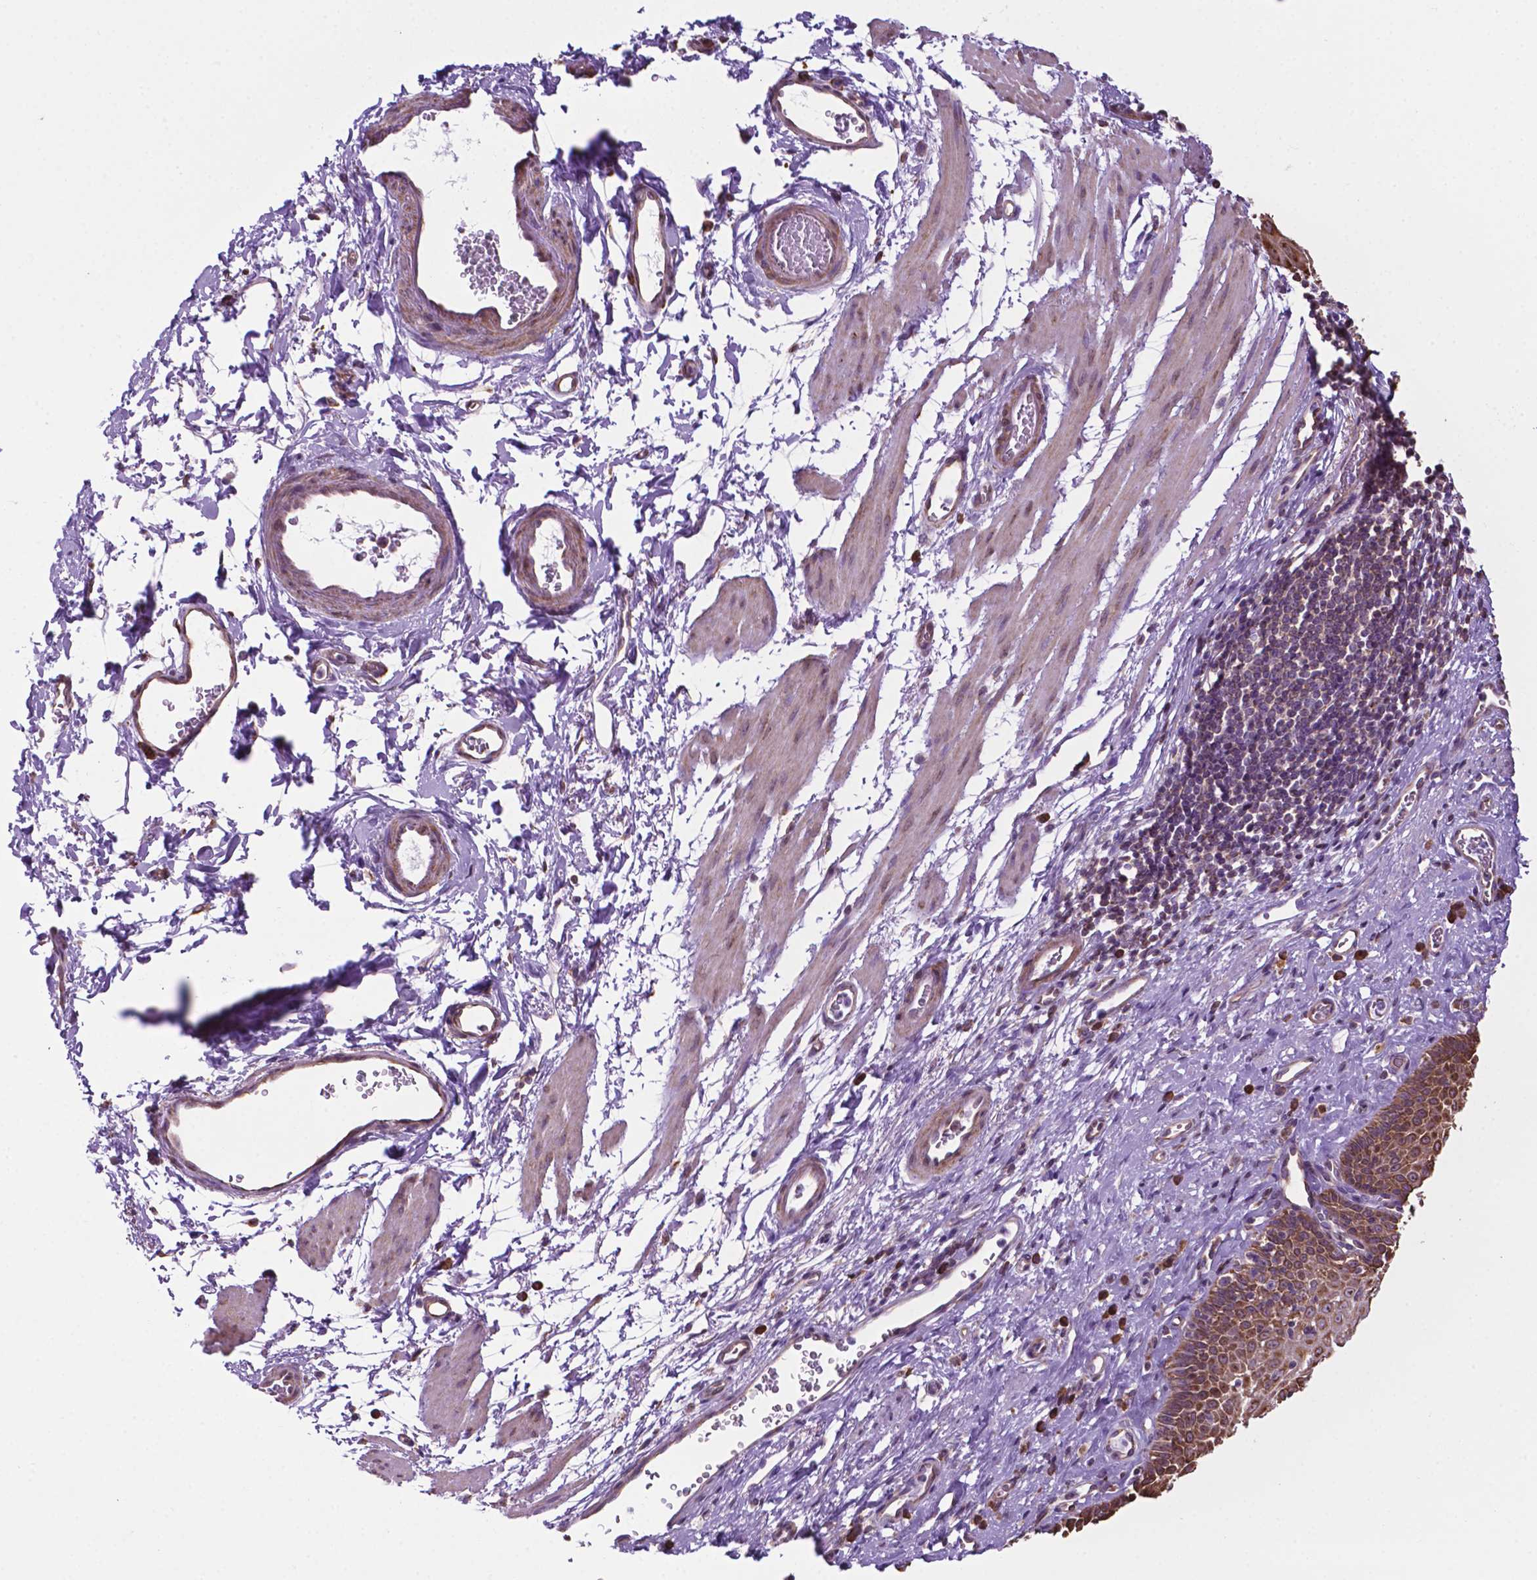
{"staining": {"intensity": "moderate", "quantity": ">75%", "location": "cytoplasmic/membranous"}, "tissue": "esophagus", "cell_type": "Squamous epithelial cells", "image_type": "normal", "snomed": [{"axis": "morphology", "description": "Normal tissue, NOS"}, {"axis": "topography", "description": "Esophagus"}], "caption": "Moderate cytoplasmic/membranous expression for a protein is identified in about >75% of squamous epithelial cells of unremarkable esophagus using immunohistochemistry.", "gene": "RPL29", "patient": {"sex": "female", "age": 68}}